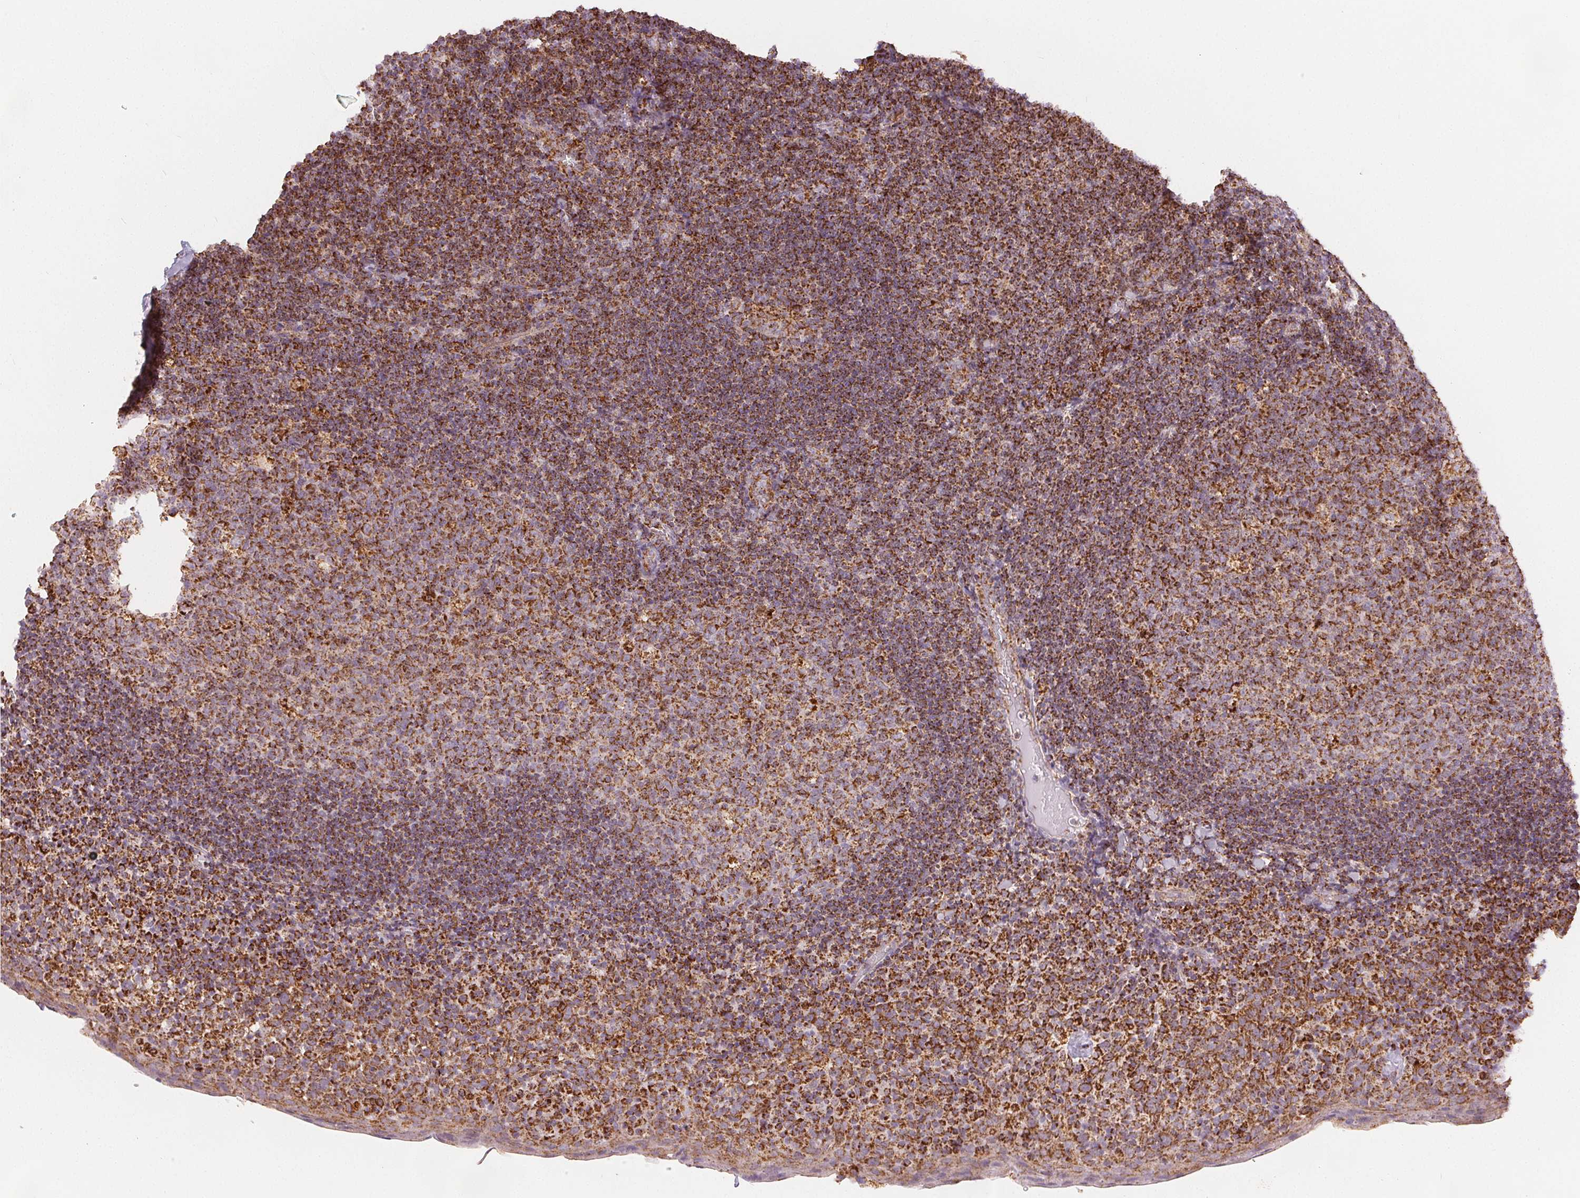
{"staining": {"intensity": "strong", "quantity": ">75%", "location": "cytoplasmic/membranous"}, "tissue": "tonsil", "cell_type": "Germinal center cells", "image_type": "normal", "snomed": [{"axis": "morphology", "description": "Normal tissue, NOS"}, {"axis": "topography", "description": "Tonsil"}], "caption": "Immunohistochemistry (IHC) image of normal tonsil stained for a protein (brown), which reveals high levels of strong cytoplasmic/membranous staining in about >75% of germinal center cells.", "gene": "SDHB", "patient": {"sex": "male", "age": 17}}